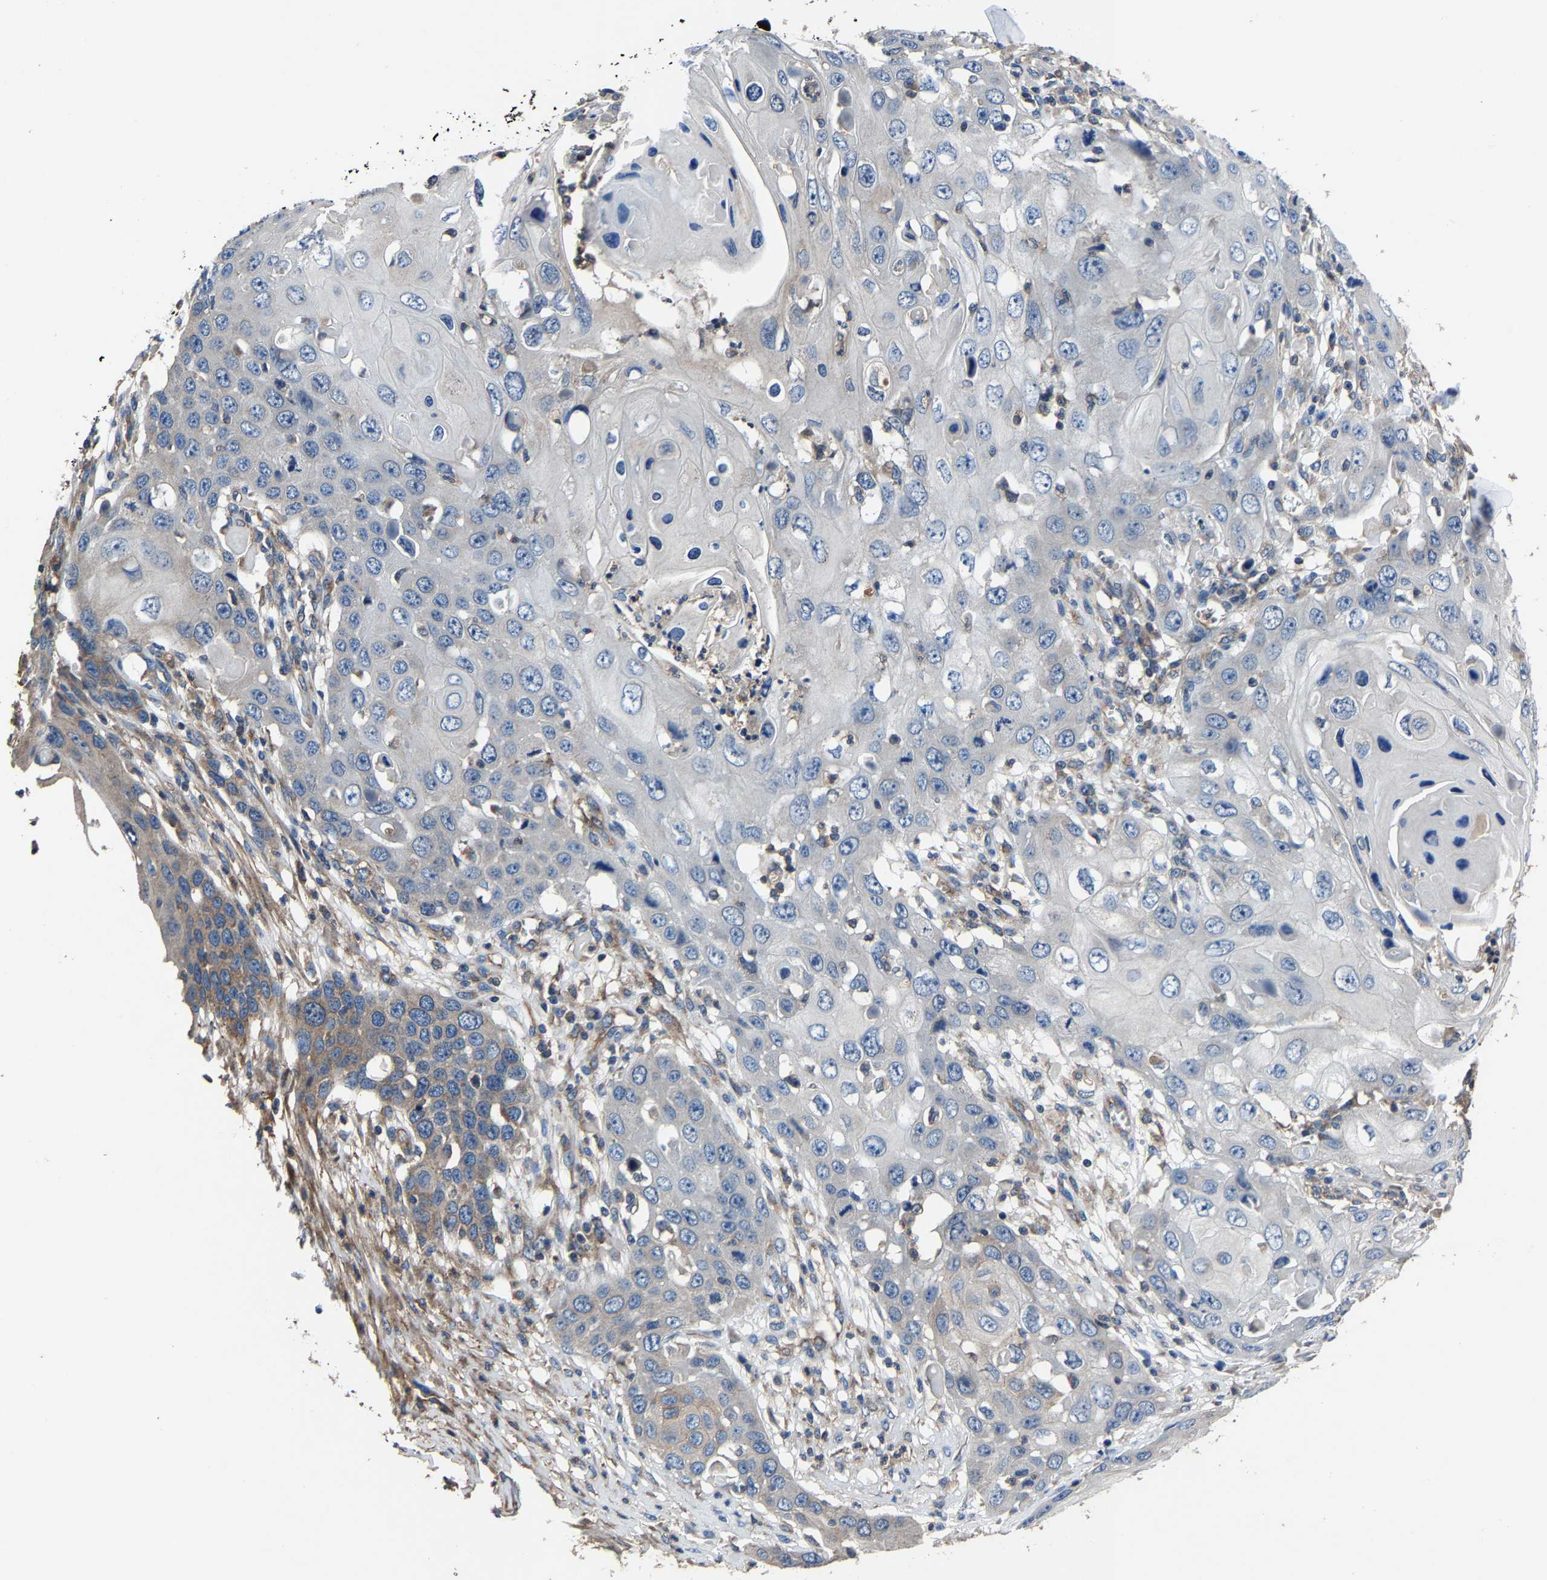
{"staining": {"intensity": "weak", "quantity": "<25%", "location": "cytoplasmic/membranous"}, "tissue": "skin cancer", "cell_type": "Tumor cells", "image_type": "cancer", "snomed": [{"axis": "morphology", "description": "Squamous cell carcinoma, NOS"}, {"axis": "topography", "description": "Skin"}], "caption": "This image is of skin cancer stained with immunohistochemistry (IHC) to label a protein in brown with the nuclei are counter-stained blue. There is no staining in tumor cells. (Stains: DAB (3,3'-diaminobenzidine) immunohistochemistry (IHC) with hematoxylin counter stain, Microscopy: brightfield microscopy at high magnification).", "gene": "KIAA1958", "patient": {"sex": "male", "age": 55}}